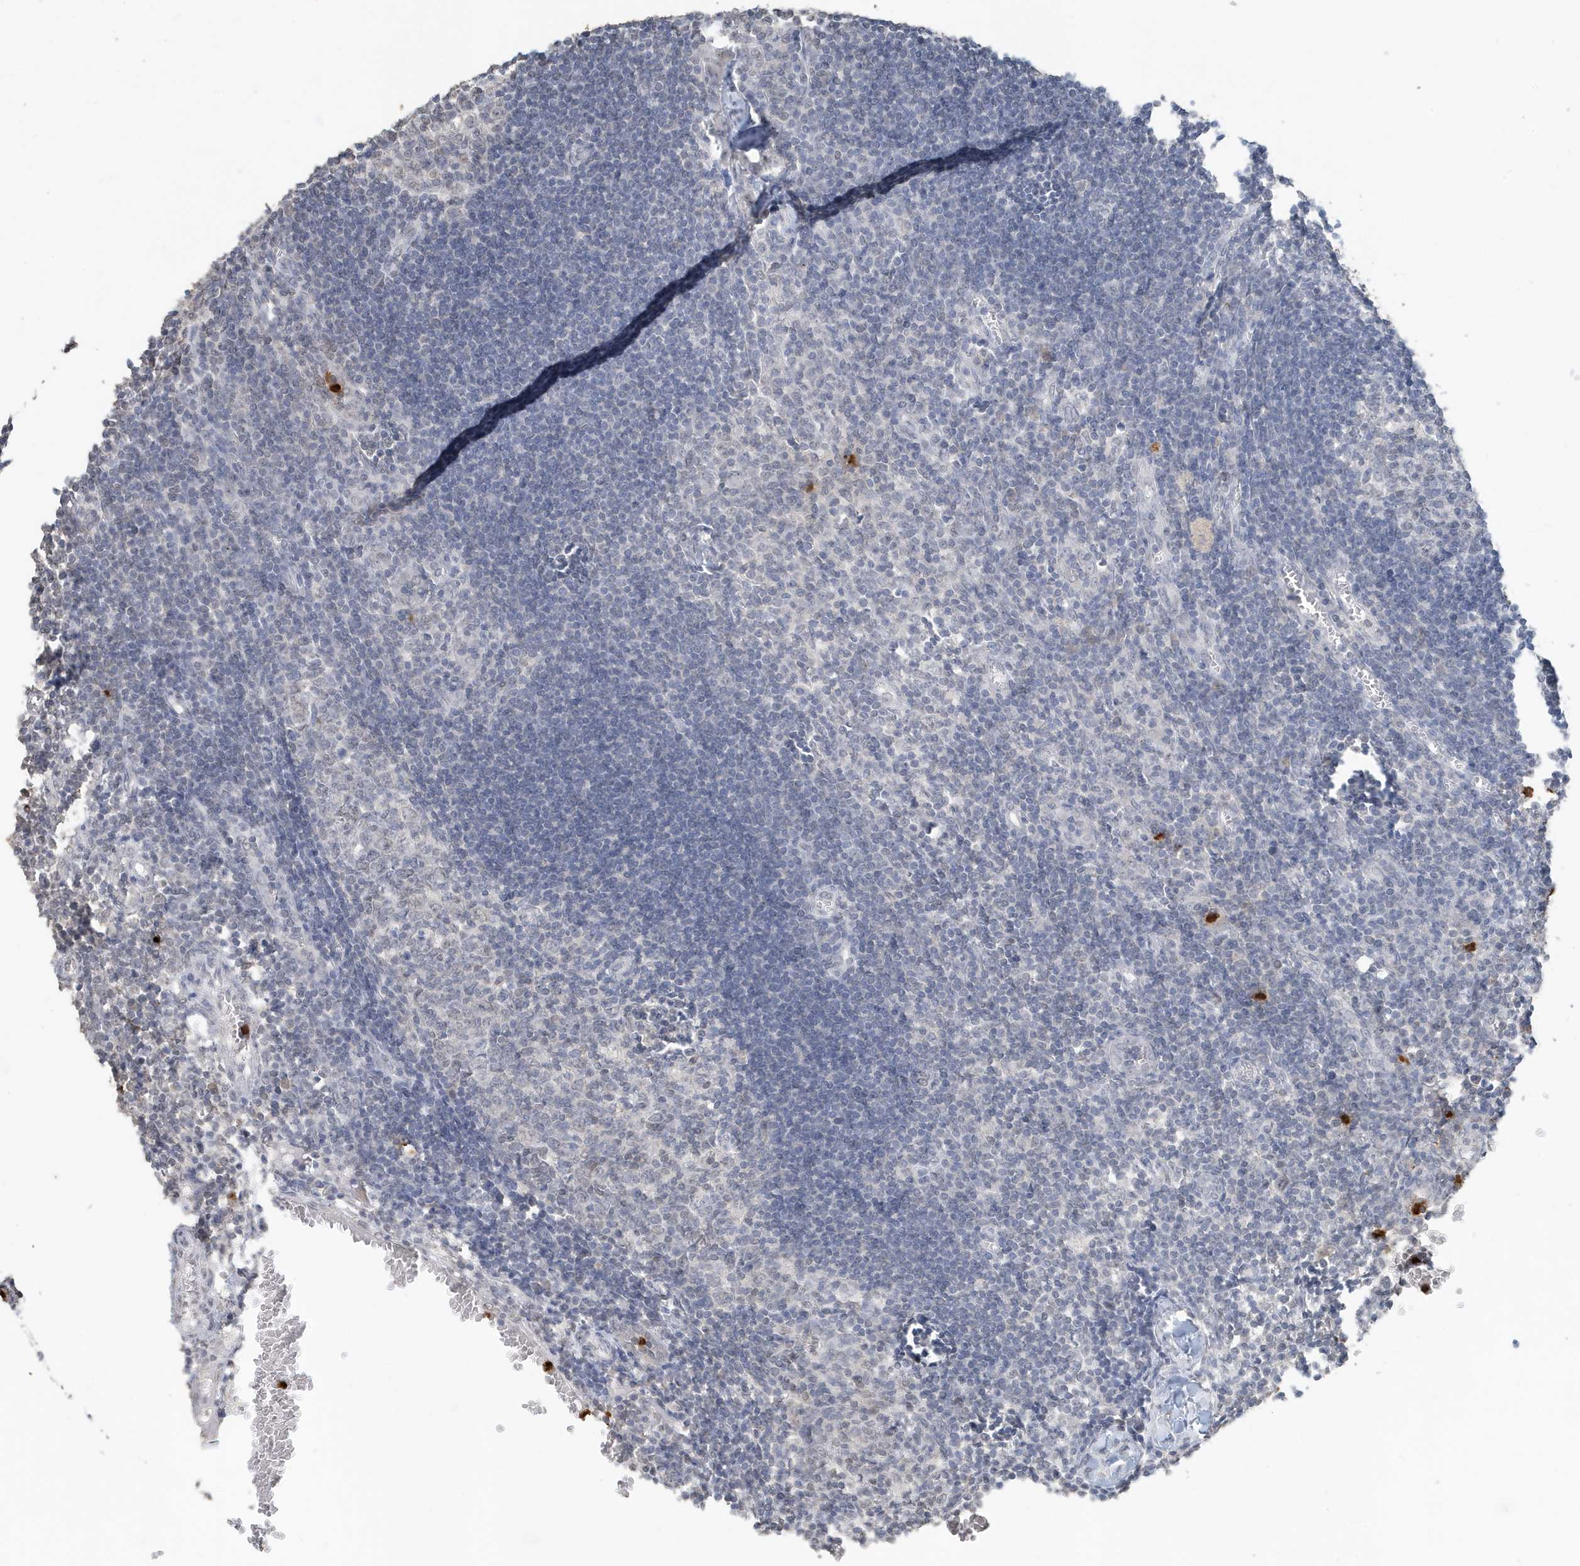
{"staining": {"intensity": "negative", "quantity": "none", "location": "none"}, "tissue": "lymph node", "cell_type": "Germinal center cells", "image_type": "normal", "snomed": [{"axis": "morphology", "description": "Normal tissue, NOS"}, {"axis": "morphology", "description": "Malignant melanoma, Metastatic site"}, {"axis": "topography", "description": "Lymph node"}], "caption": "The image reveals no staining of germinal center cells in normal lymph node. The staining was performed using DAB to visualize the protein expression in brown, while the nuclei were stained in blue with hematoxylin (Magnification: 20x).", "gene": "DEFA1", "patient": {"sex": "male", "age": 41}}